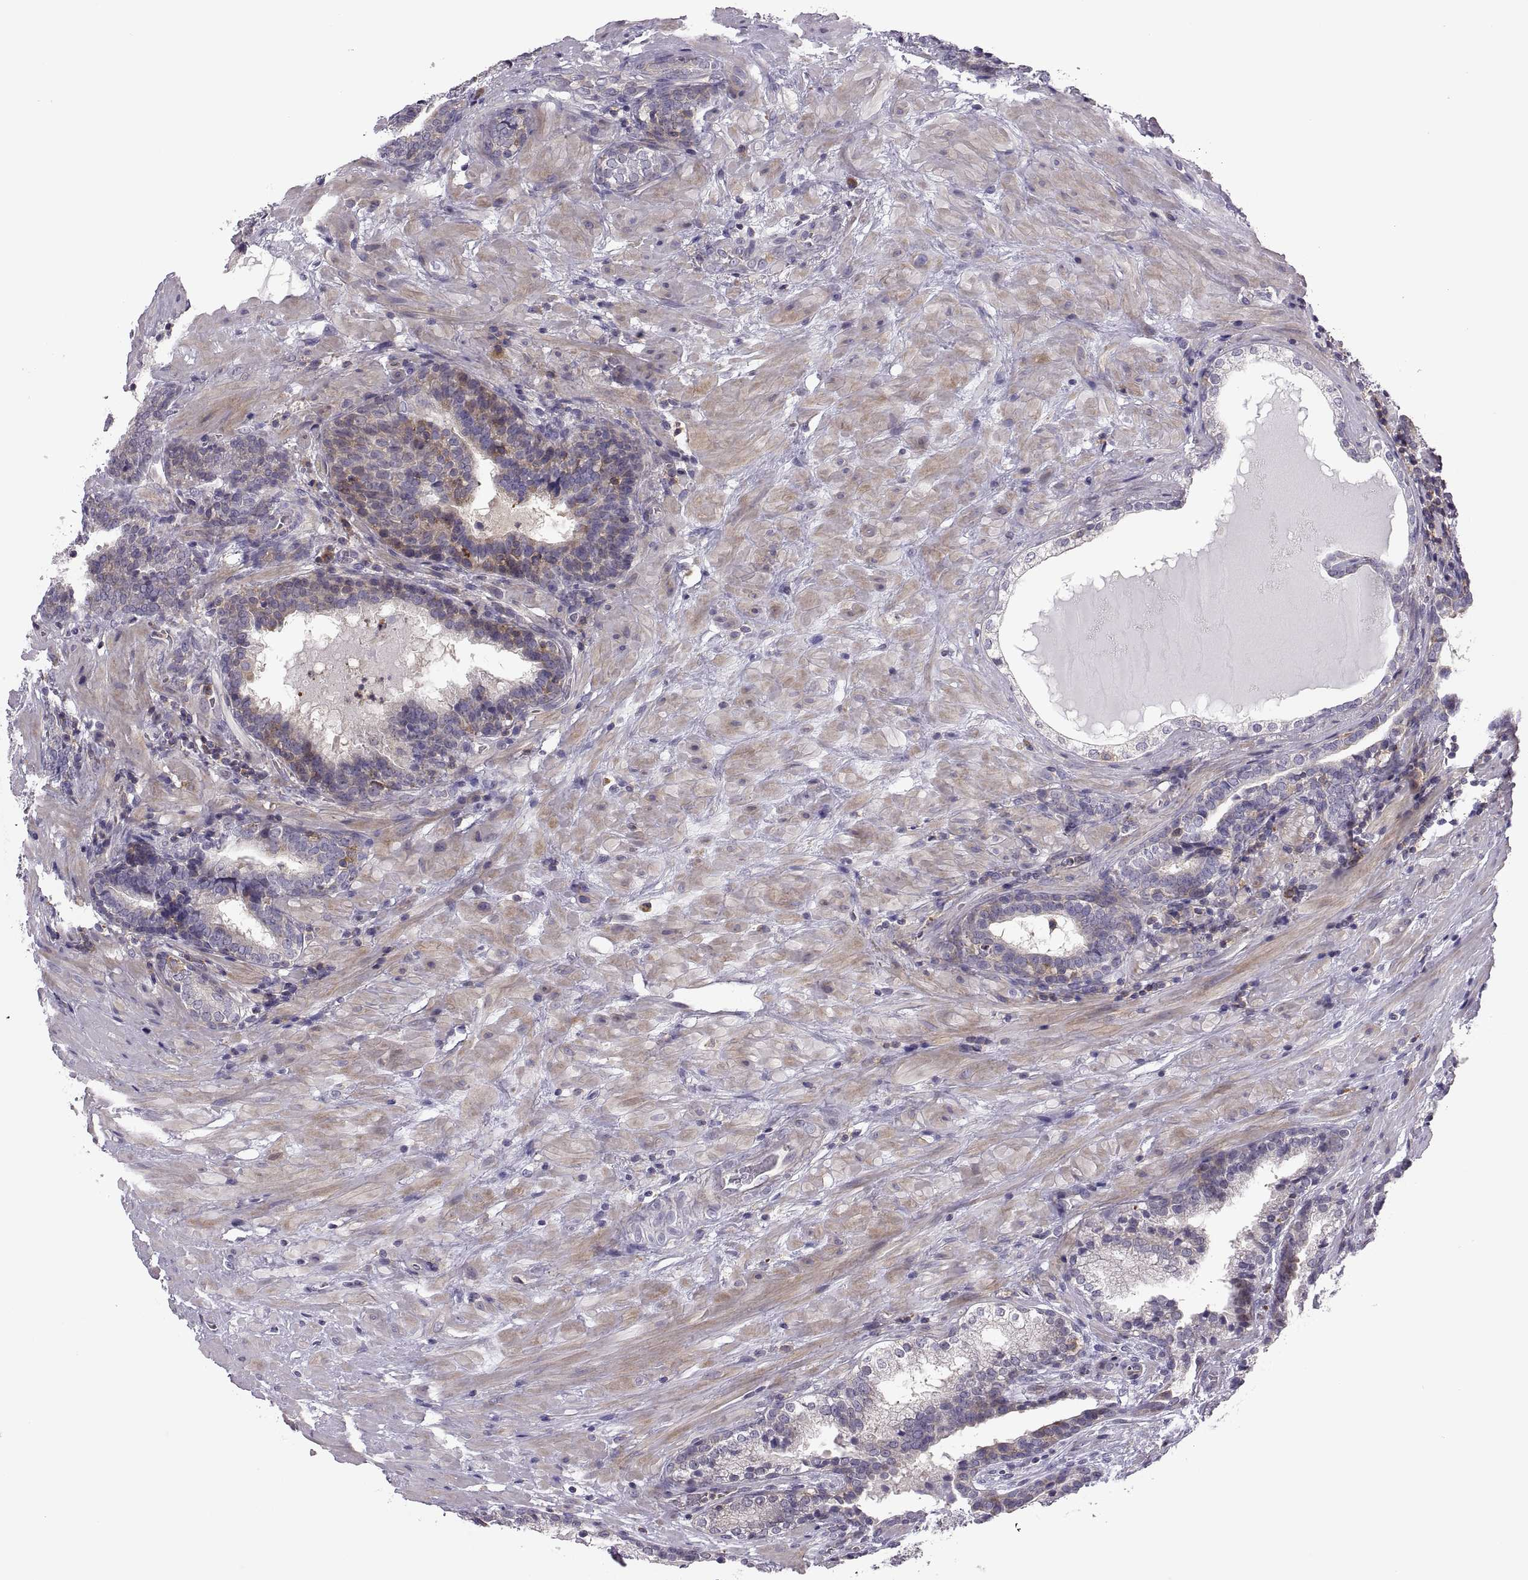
{"staining": {"intensity": "moderate", "quantity": "25%-75%", "location": "cytoplasmic/membranous"}, "tissue": "prostate cancer", "cell_type": "Tumor cells", "image_type": "cancer", "snomed": [{"axis": "morphology", "description": "Adenocarcinoma, NOS"}, {"axis": "topography", "description": "Prostate and seminal vesicle, NOS"}], "caption": "This micrograph displays immunohistochemistry (IHC) staining of prostate cancer (adenocarcinoma), with medium moderate cytoplasmic/membranous positivity in approximately 25%-75% of tumor cells.", "gene": "SPATA32", "patient": {"sex": "male", "age": 63}}